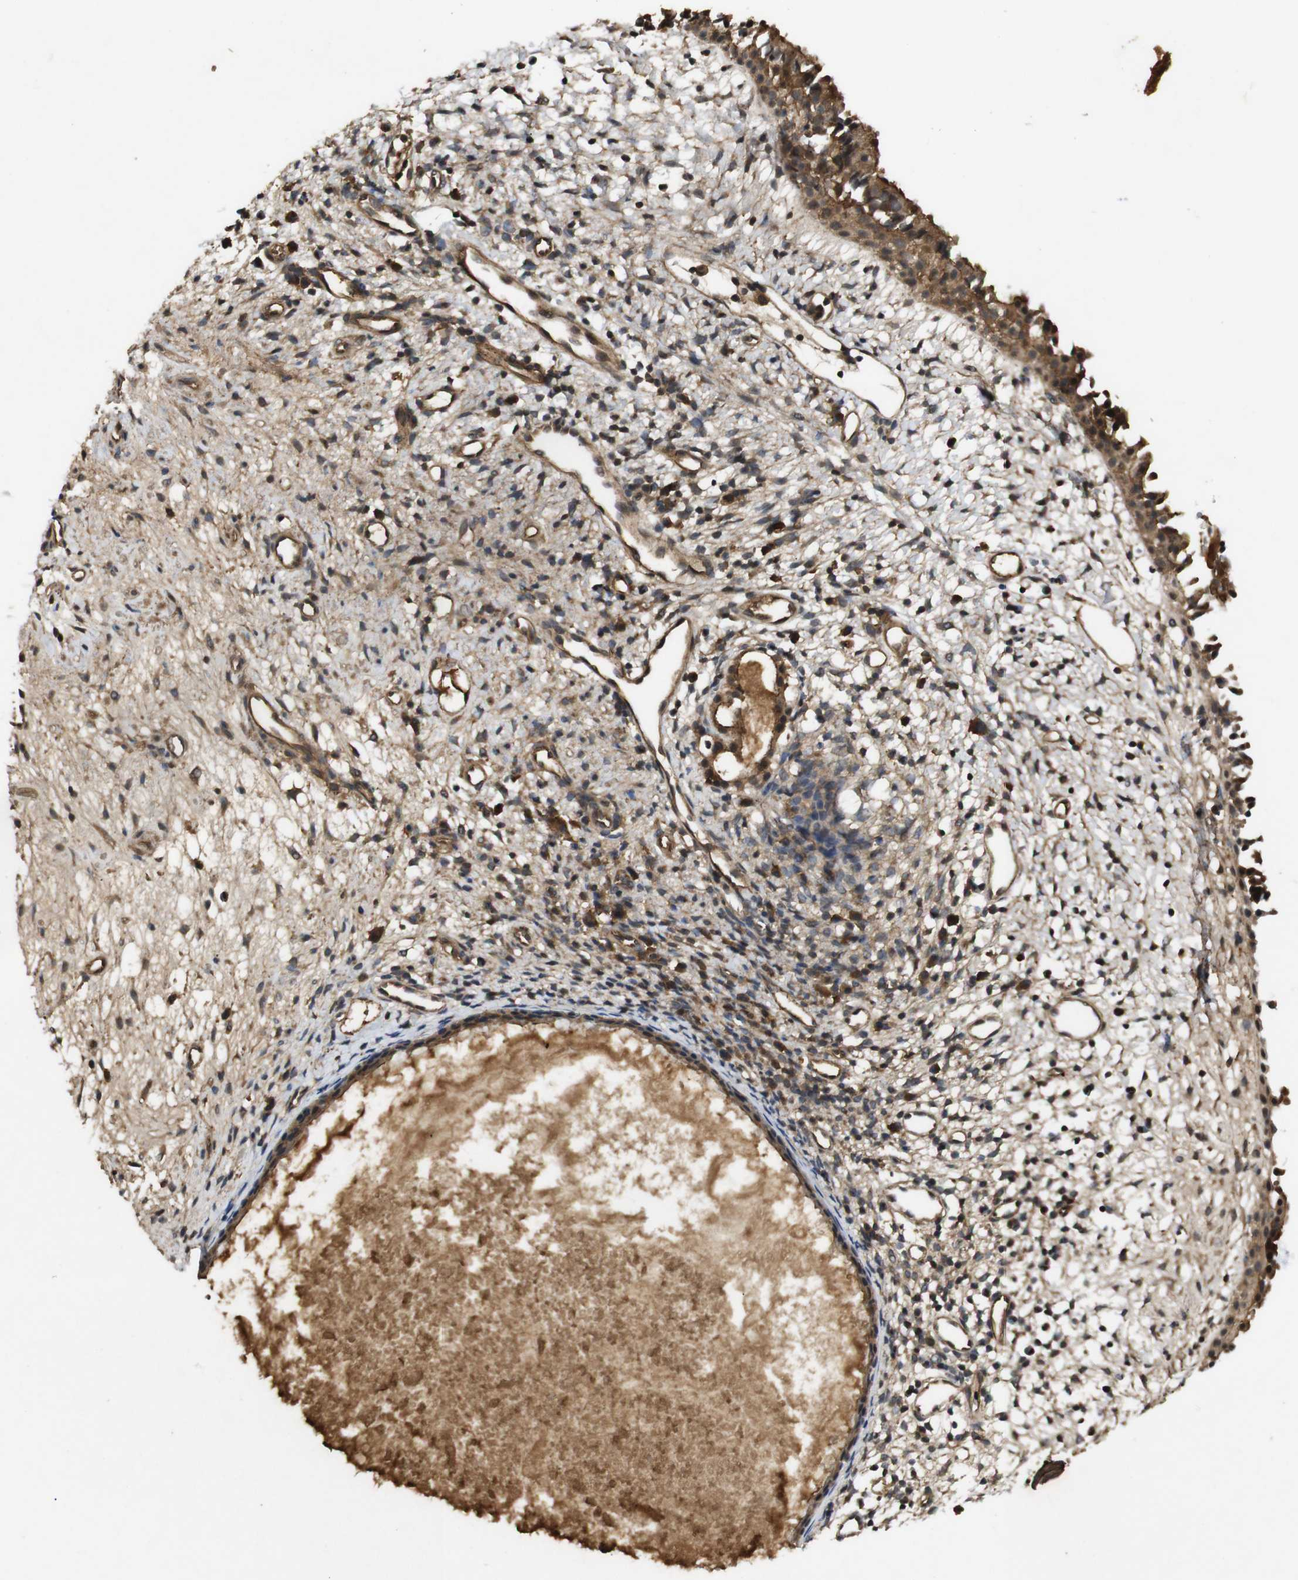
{"staining": {"intensity": "moderate", "quantity": ">75%", "location": "cytoplasmic/membranous"}, "tissue": "nasopharynx", "cell_type": "Respiratory epithelial cells", "image_type": "normal", "snomed": [{"axis": "morphology", "description": "Normal tissue, NOS"}, {"axis": "topography", "description": "Nasopharynx"}], "caption": "Immunohistochemical staining of unremarkable nasopharynx demonstrates medium levels of moderate cytoplasmic/membranous expression in approximately >75% of respiratory epithelial cells. (DAB (3,3'-diaminobenzidine) = brown stain, brightfield microscopy at high magnification).", "gene": "RIPK1", "patient": {"sex": "male", "age": 22}}